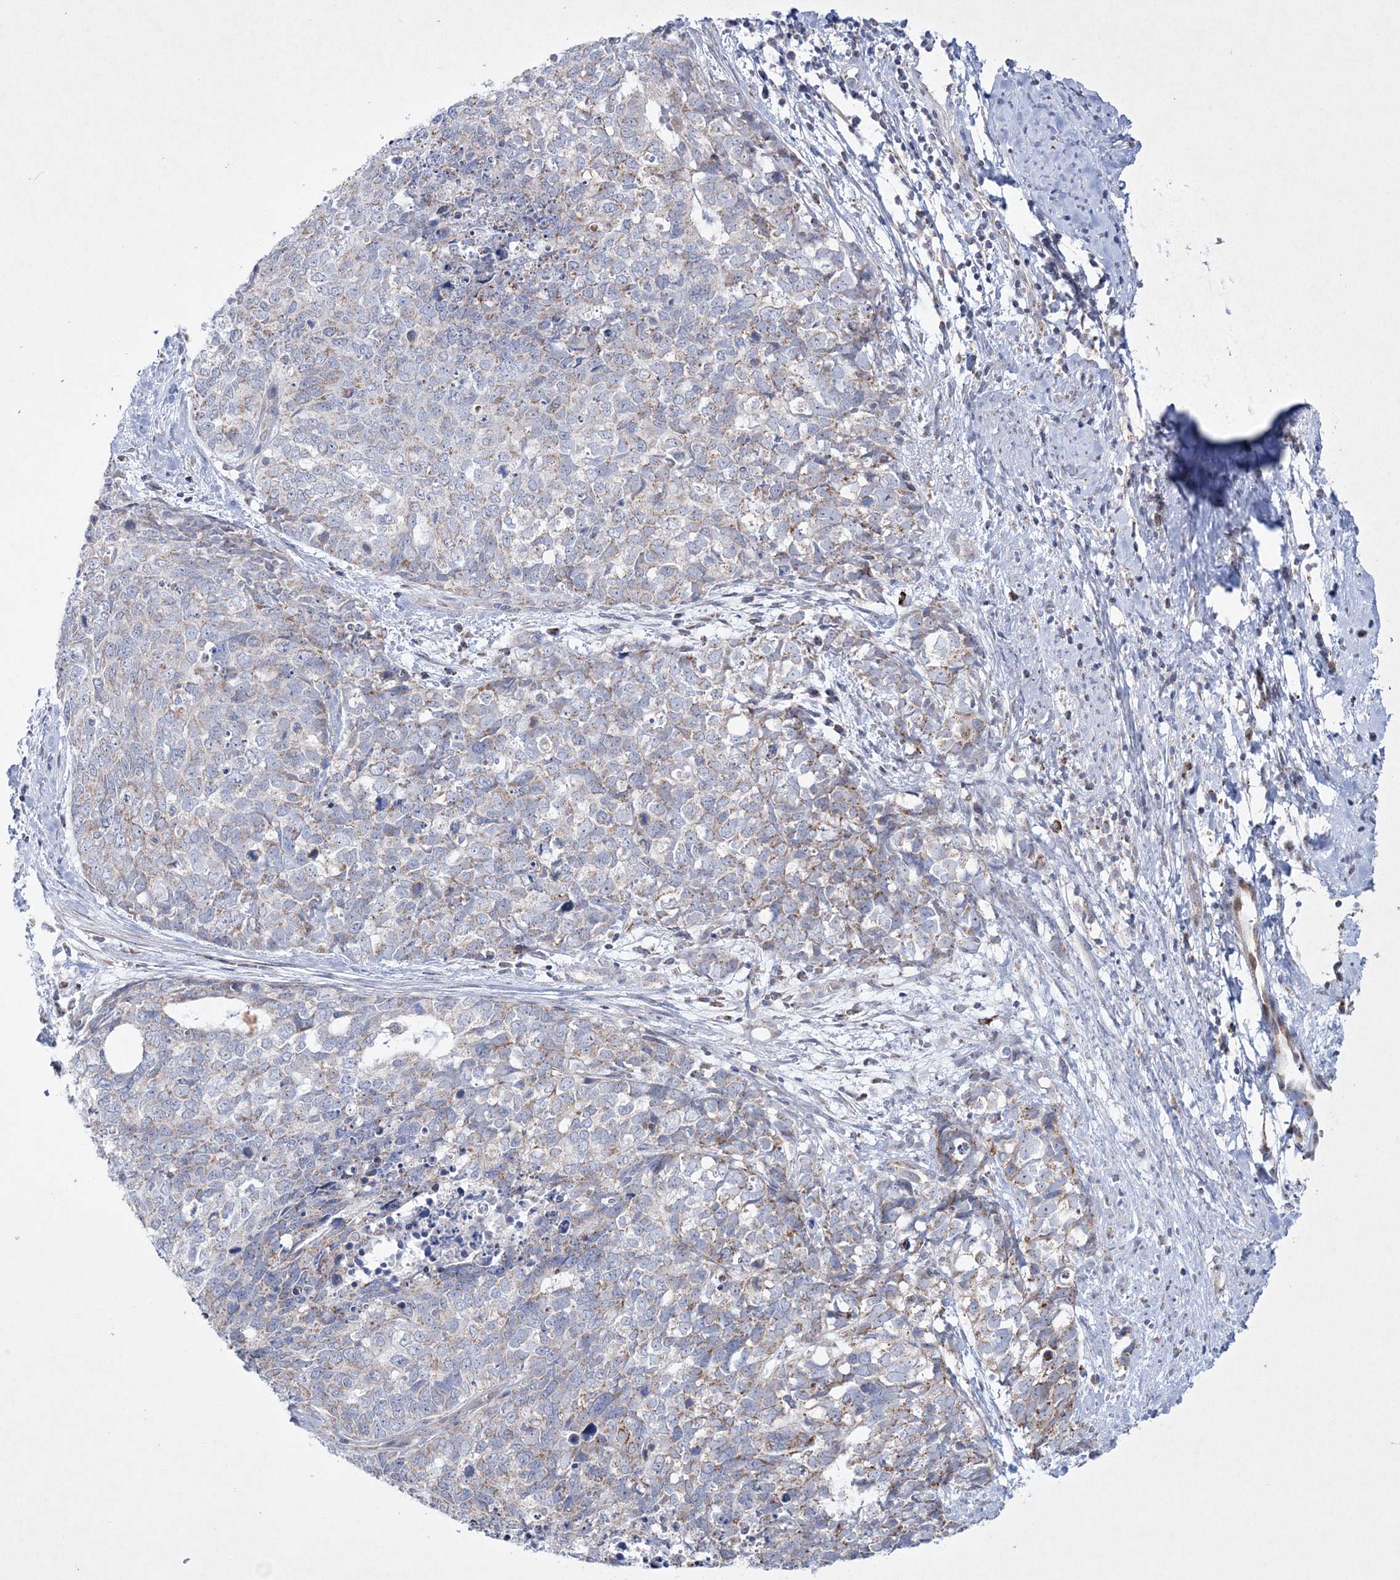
{"staining": {"intensity": "weak", "quantity": "<25%", "location": "cytoplasmic/membranous"}, "tissue": "cervical cancer", "cell_type": "Tumor cells", "image_type": "cancer", "snomed": [{"axis": "morphology", "description": "Squamous cell carcinoma, NOS"}, {"axis": "topography", "description": "Cervix"}], "caption": "Tumor cells are negative for brown protein staining in cervical squamous cell carcinoma.", "gene": "CES4A", "patient": {"sex": "female", "age": 63}}